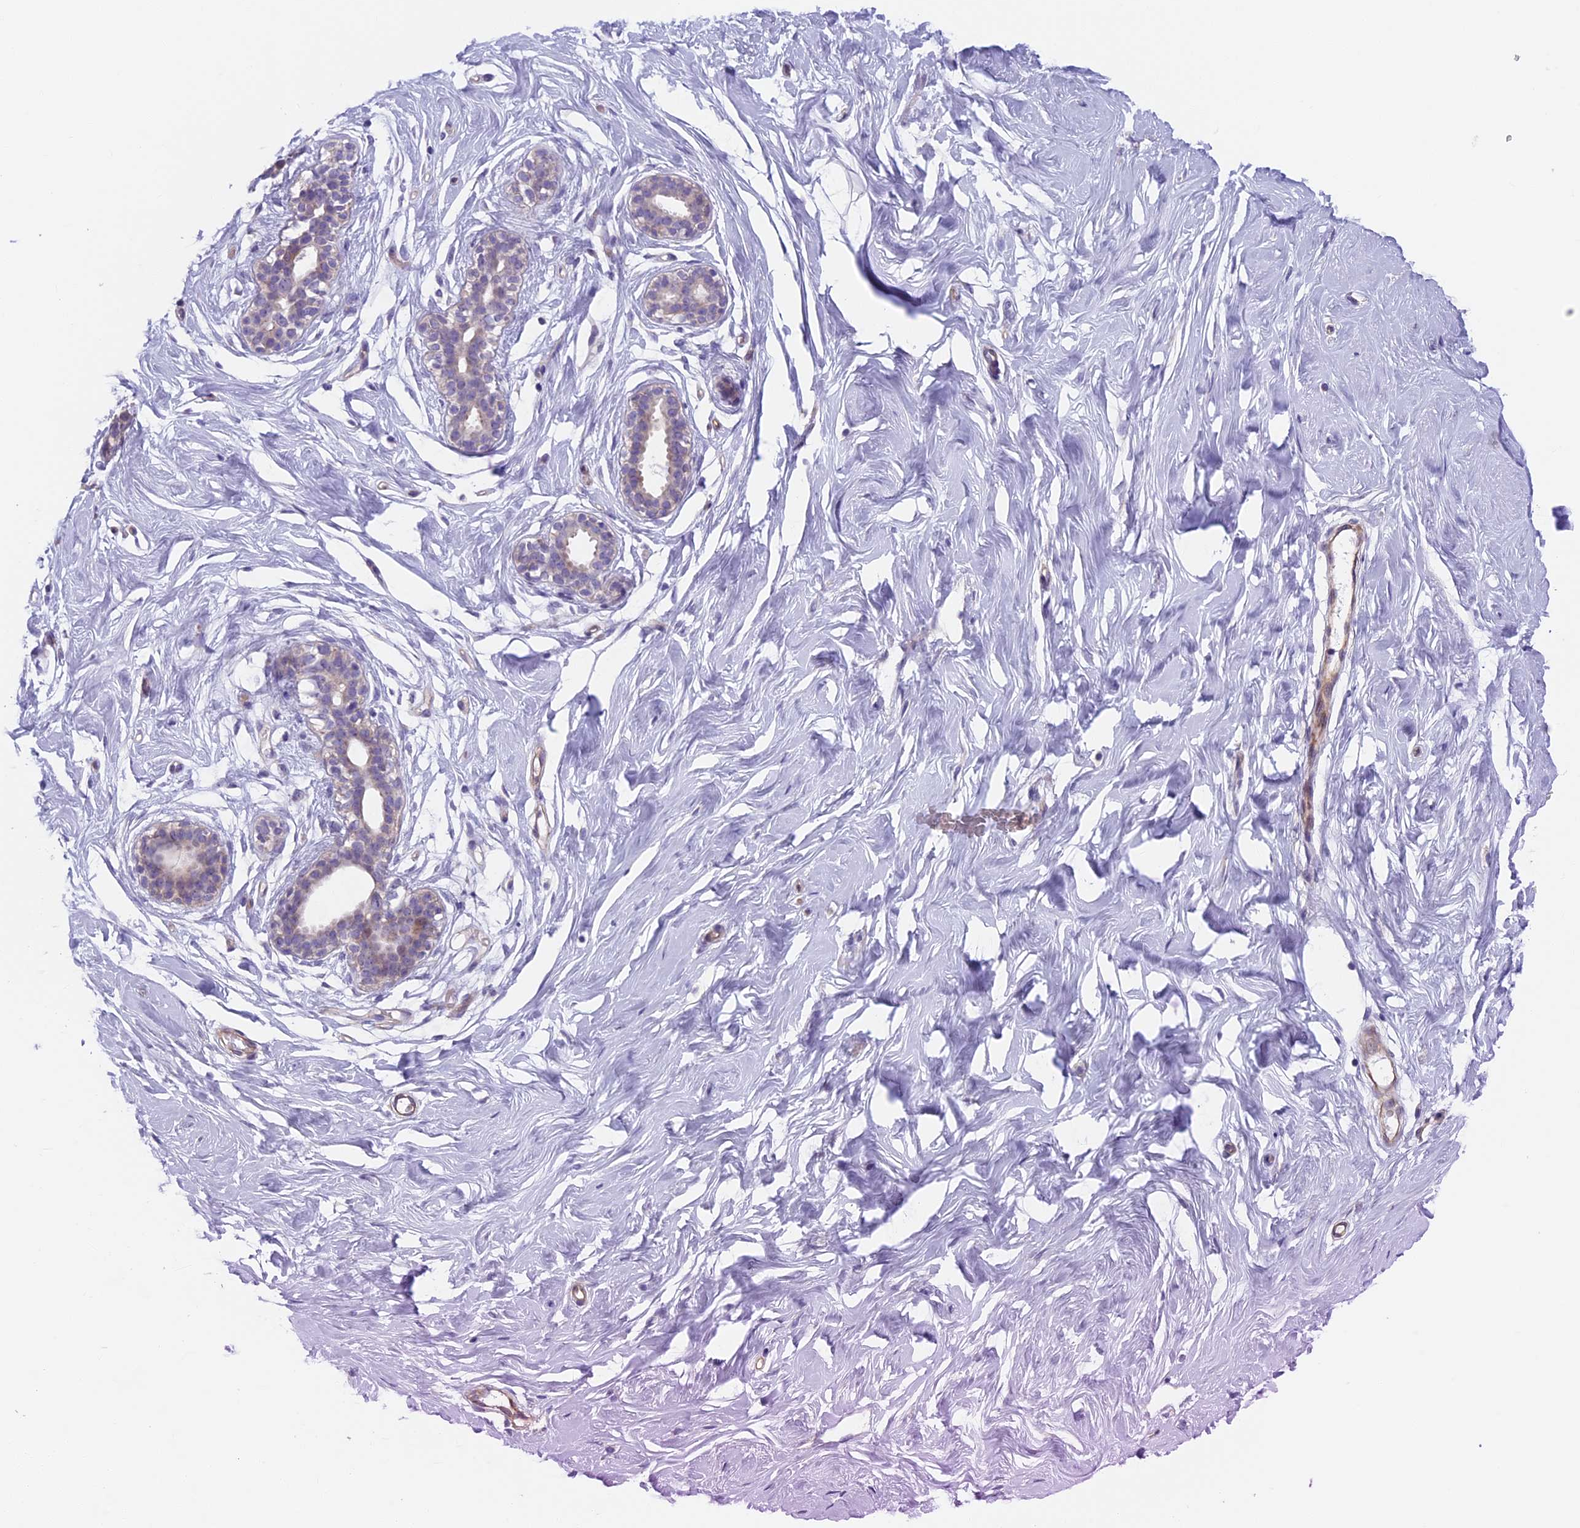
{"staining": {"intensity": "negative", "quantity": "none", "location": "none"}, "tissue": "breast", "cell_type": "Adipocytes", "image_type": "normal", "snomed": [{"axis": "morphology", "description": "Normal tissue, NOS"}, {"axis": "morphology", "description": "Adenoma, NOS"}, {"axis": "topography", "description": "Breast"}], "caption": "Immunohistochemistry (IHC) photomicrograph of normal breast: breast stained with DAB displays no significant protein staining in adipocytes.", "gene": "CNOT6L", "patient": {"sex": "female", "age": 23}}